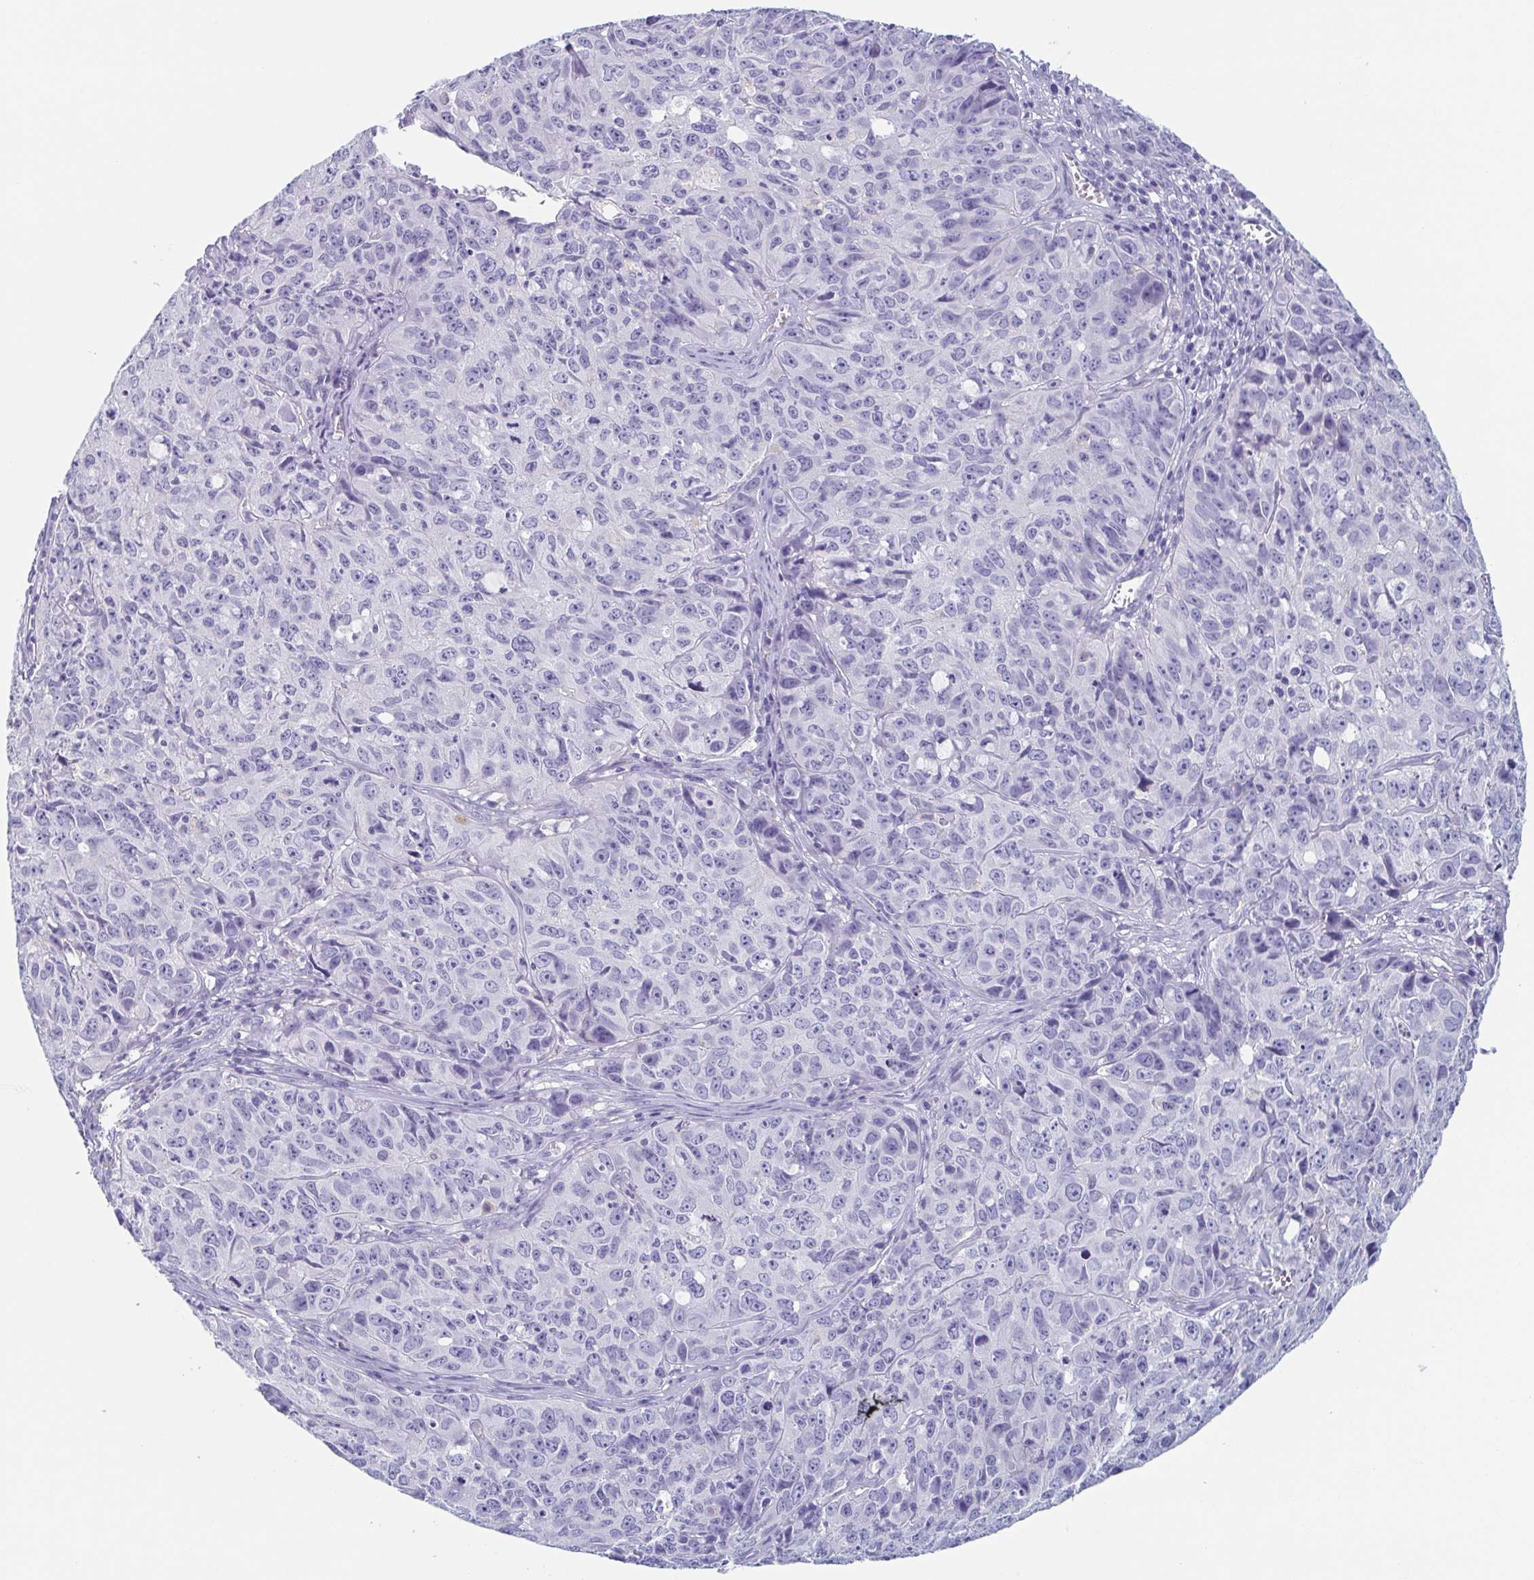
{"staining": {"intensity": "negative", "quantity": "none", "location": "none"}, "tissue": "cervical cancer", "cell_type": "Tumor cells", "image_type": "cancer", "snomed": [{"axis": "morphology", "description": "Squamous cell carcinoma, NOS"}, {"axis": "topography", "description": "Cervix"}], "caption": "Tumor cells show no significant protein staining in squamous cell carcinoma (cervical).", "gene": "TAGLN3", "patient": {"sex": "female", "age": 28}}